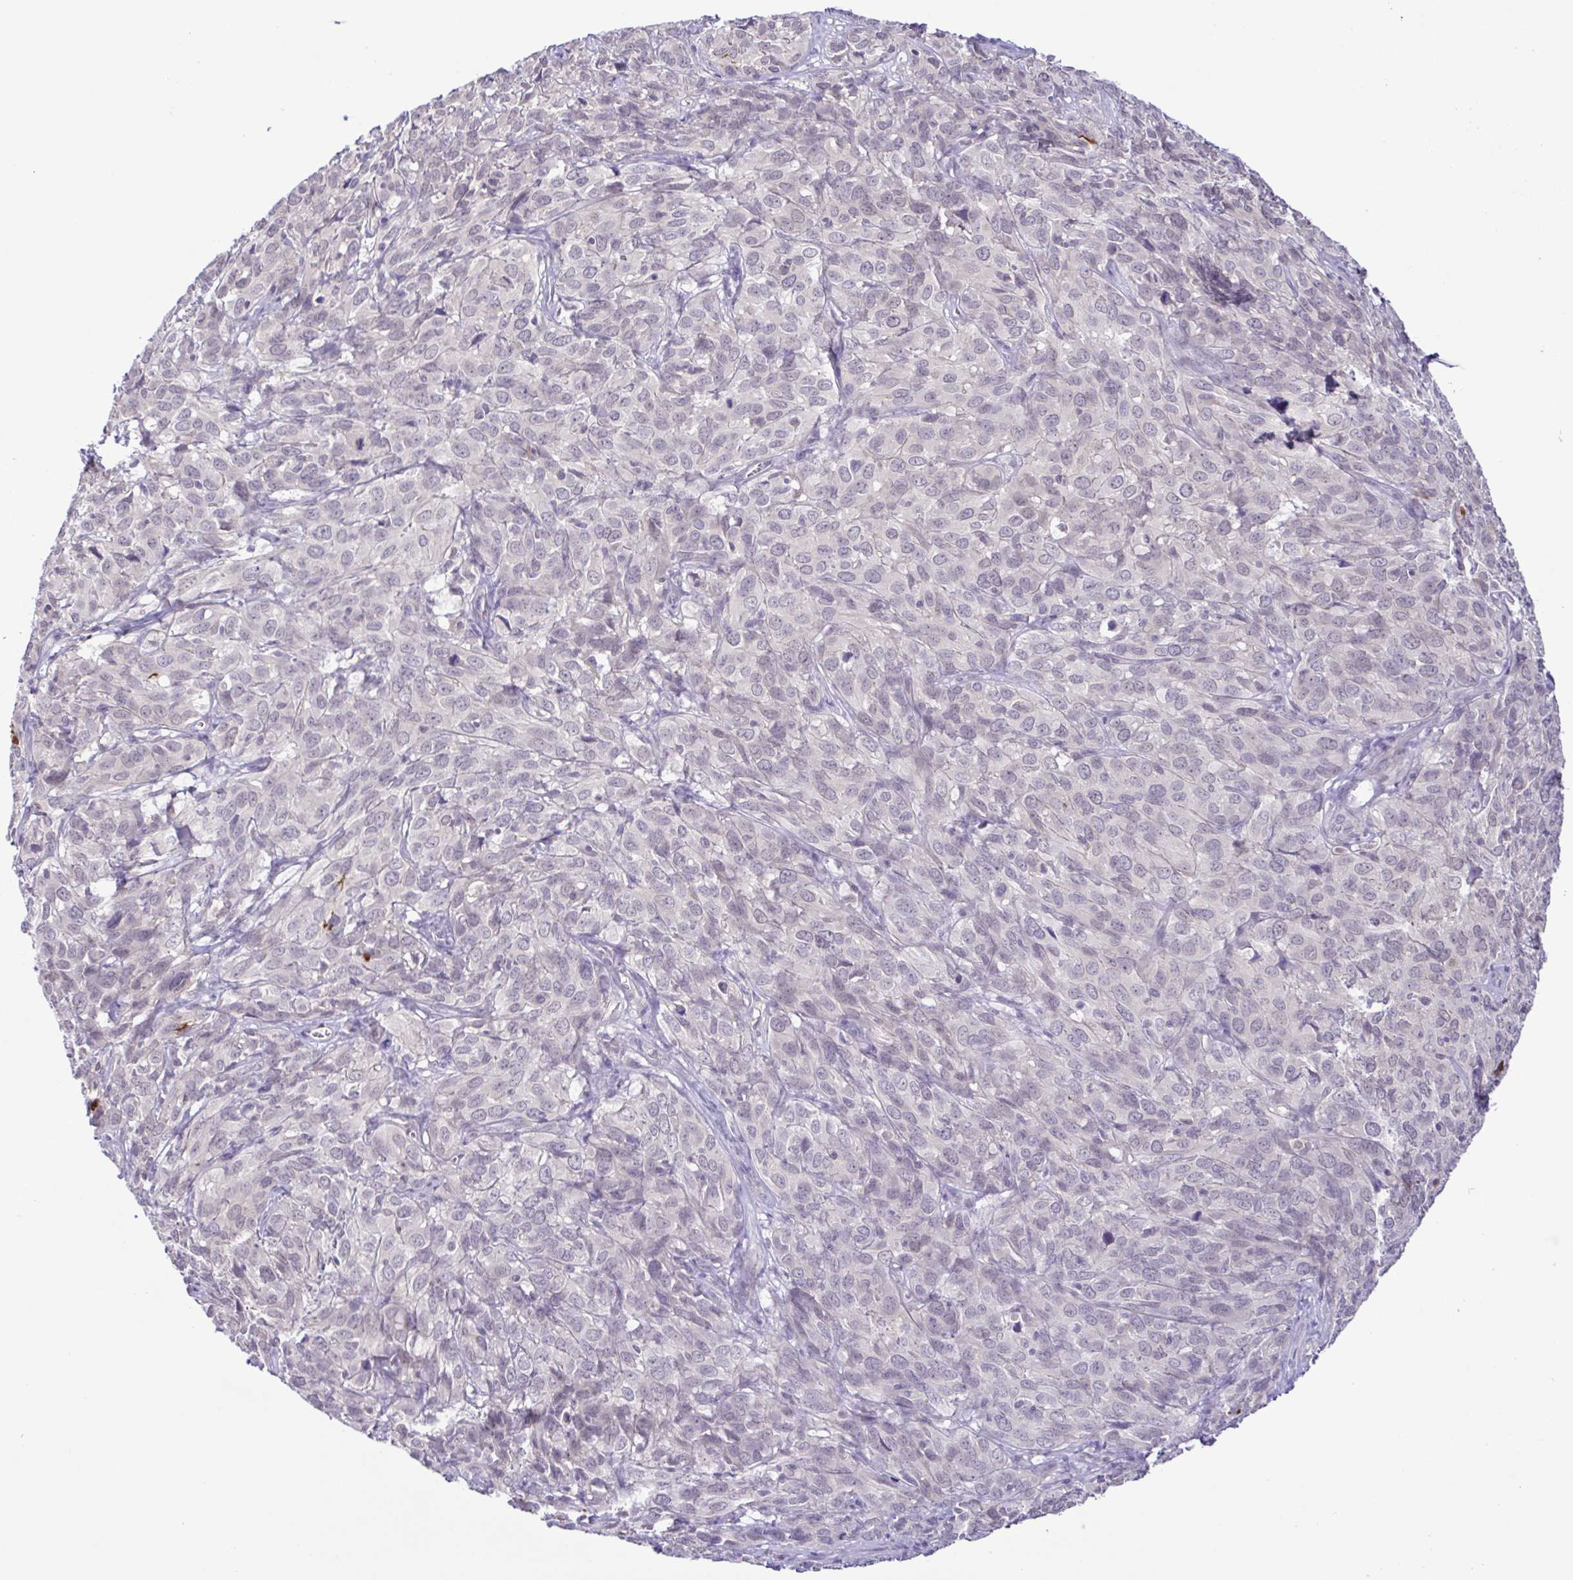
{"staining": {"intensity": "negative", "quantity": "none", "location": "none"}, "tissue": "cervical cancer", "cell_type": "Tumor cells", "image_type": "cancer", "snomed": [{"axis": "morphology", "description": "Squamous cell carcinoma, NOS"}, {"axis": "topography", "description": "Cervix"}], "caption": "Immunohistochemistry histopathology image of neoplastic tissue: human cervical cancer stained with DAB displays no significant protein positivity in tumor cells.", "gene": "IL1RN", "patient": {"sex": "female", "age": 51}}